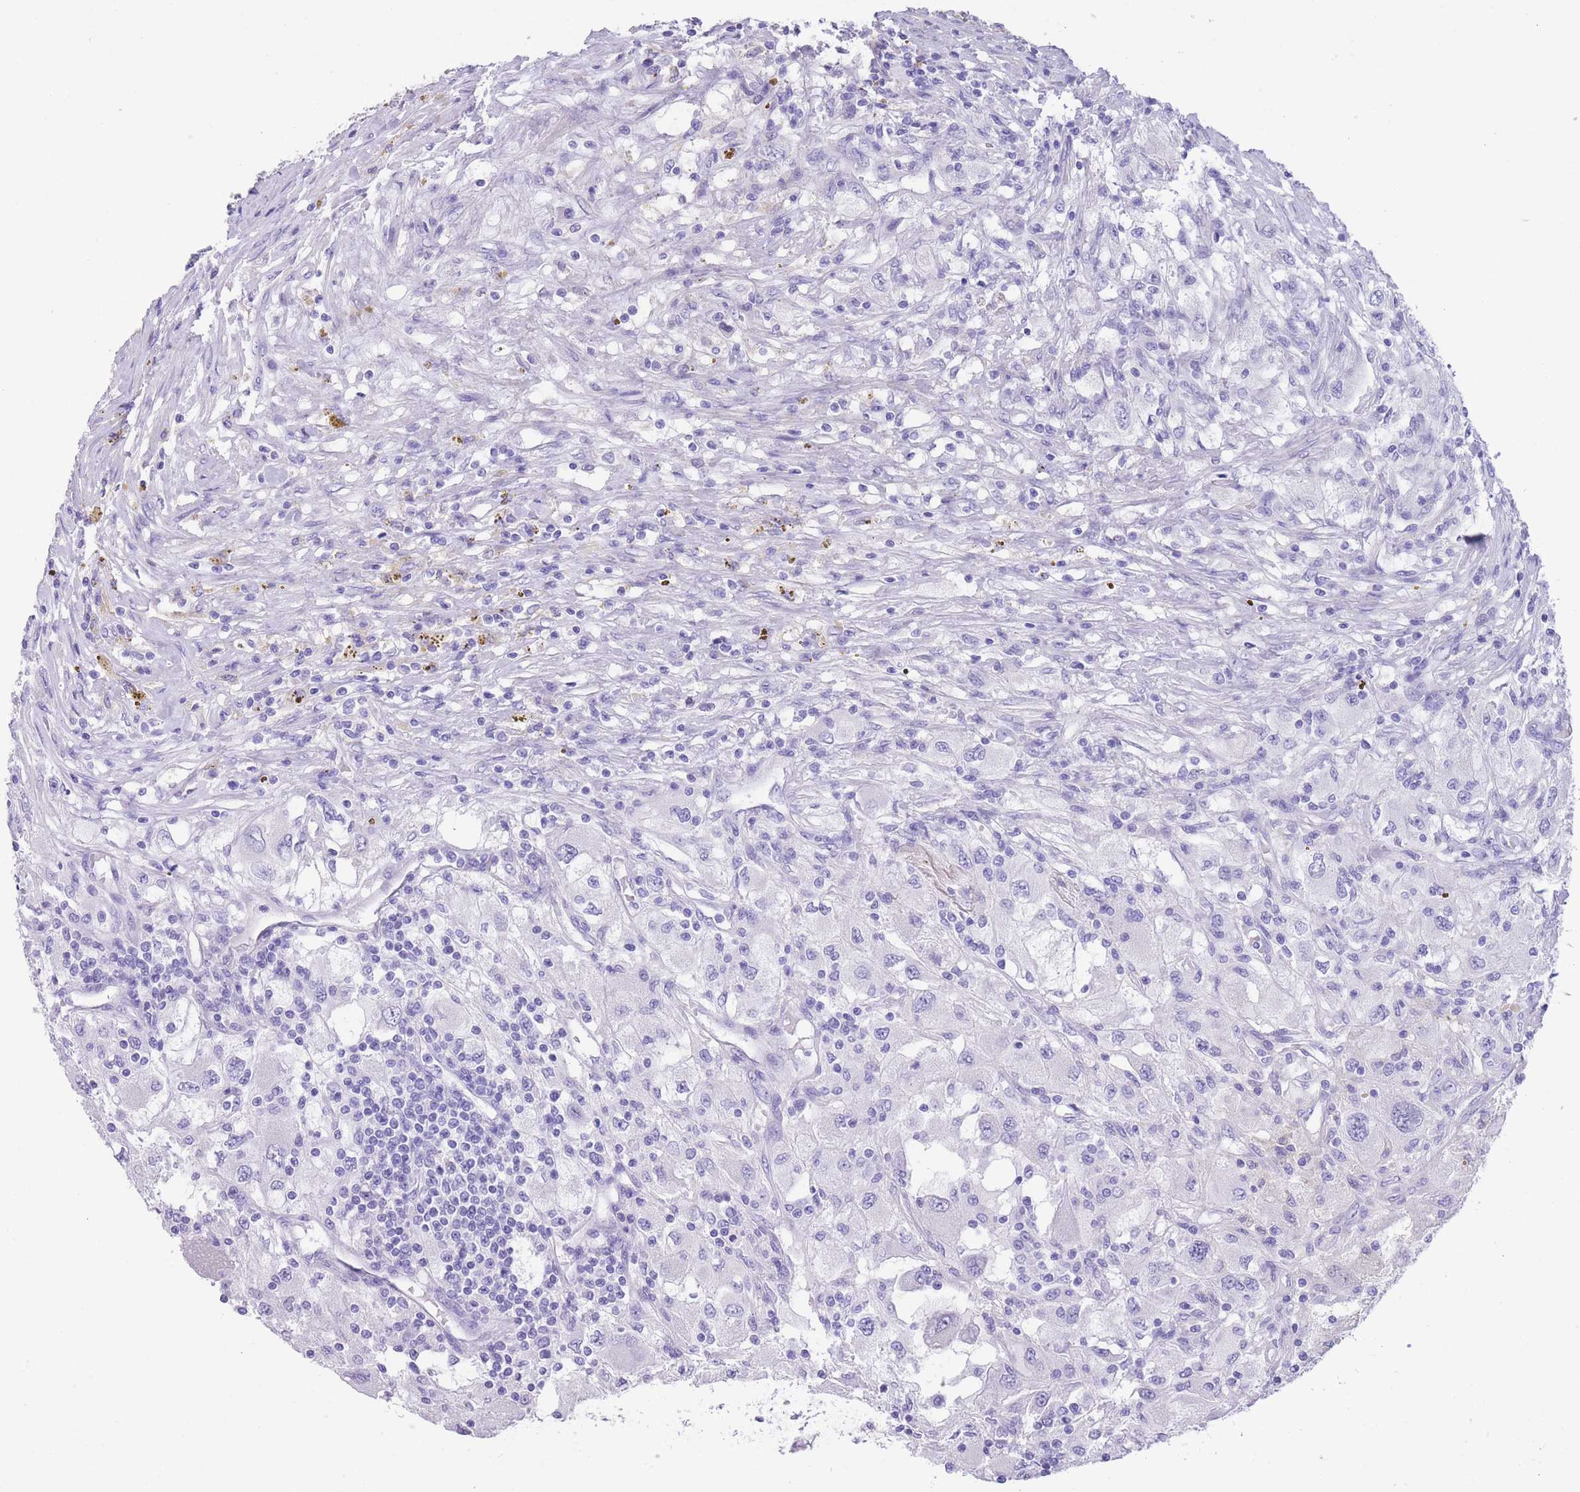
{"staining": {"intensity": "negative", "quantity": "none", "location": "none"}, "tissue": "renal cancer", "cell_type": "Tumor cells", "image_type": "cancer", "snomed": [{"axis": "morphology", "description": "Adenocarcinoma, NOS"}, {"axis": "topography", "description": "Kidney"}], "caption": "DAB (3,3'-diaminobenzidine) immunohistochemical staining of adenocarcinoma (renal) reveals no significant expression in tumor cells. The staining is performed using DAB brown chromogen with nuclei counter-stained in using hematoxylin.", "gene": "RAI2", "patient": {"sex": "female", "age": 67}}